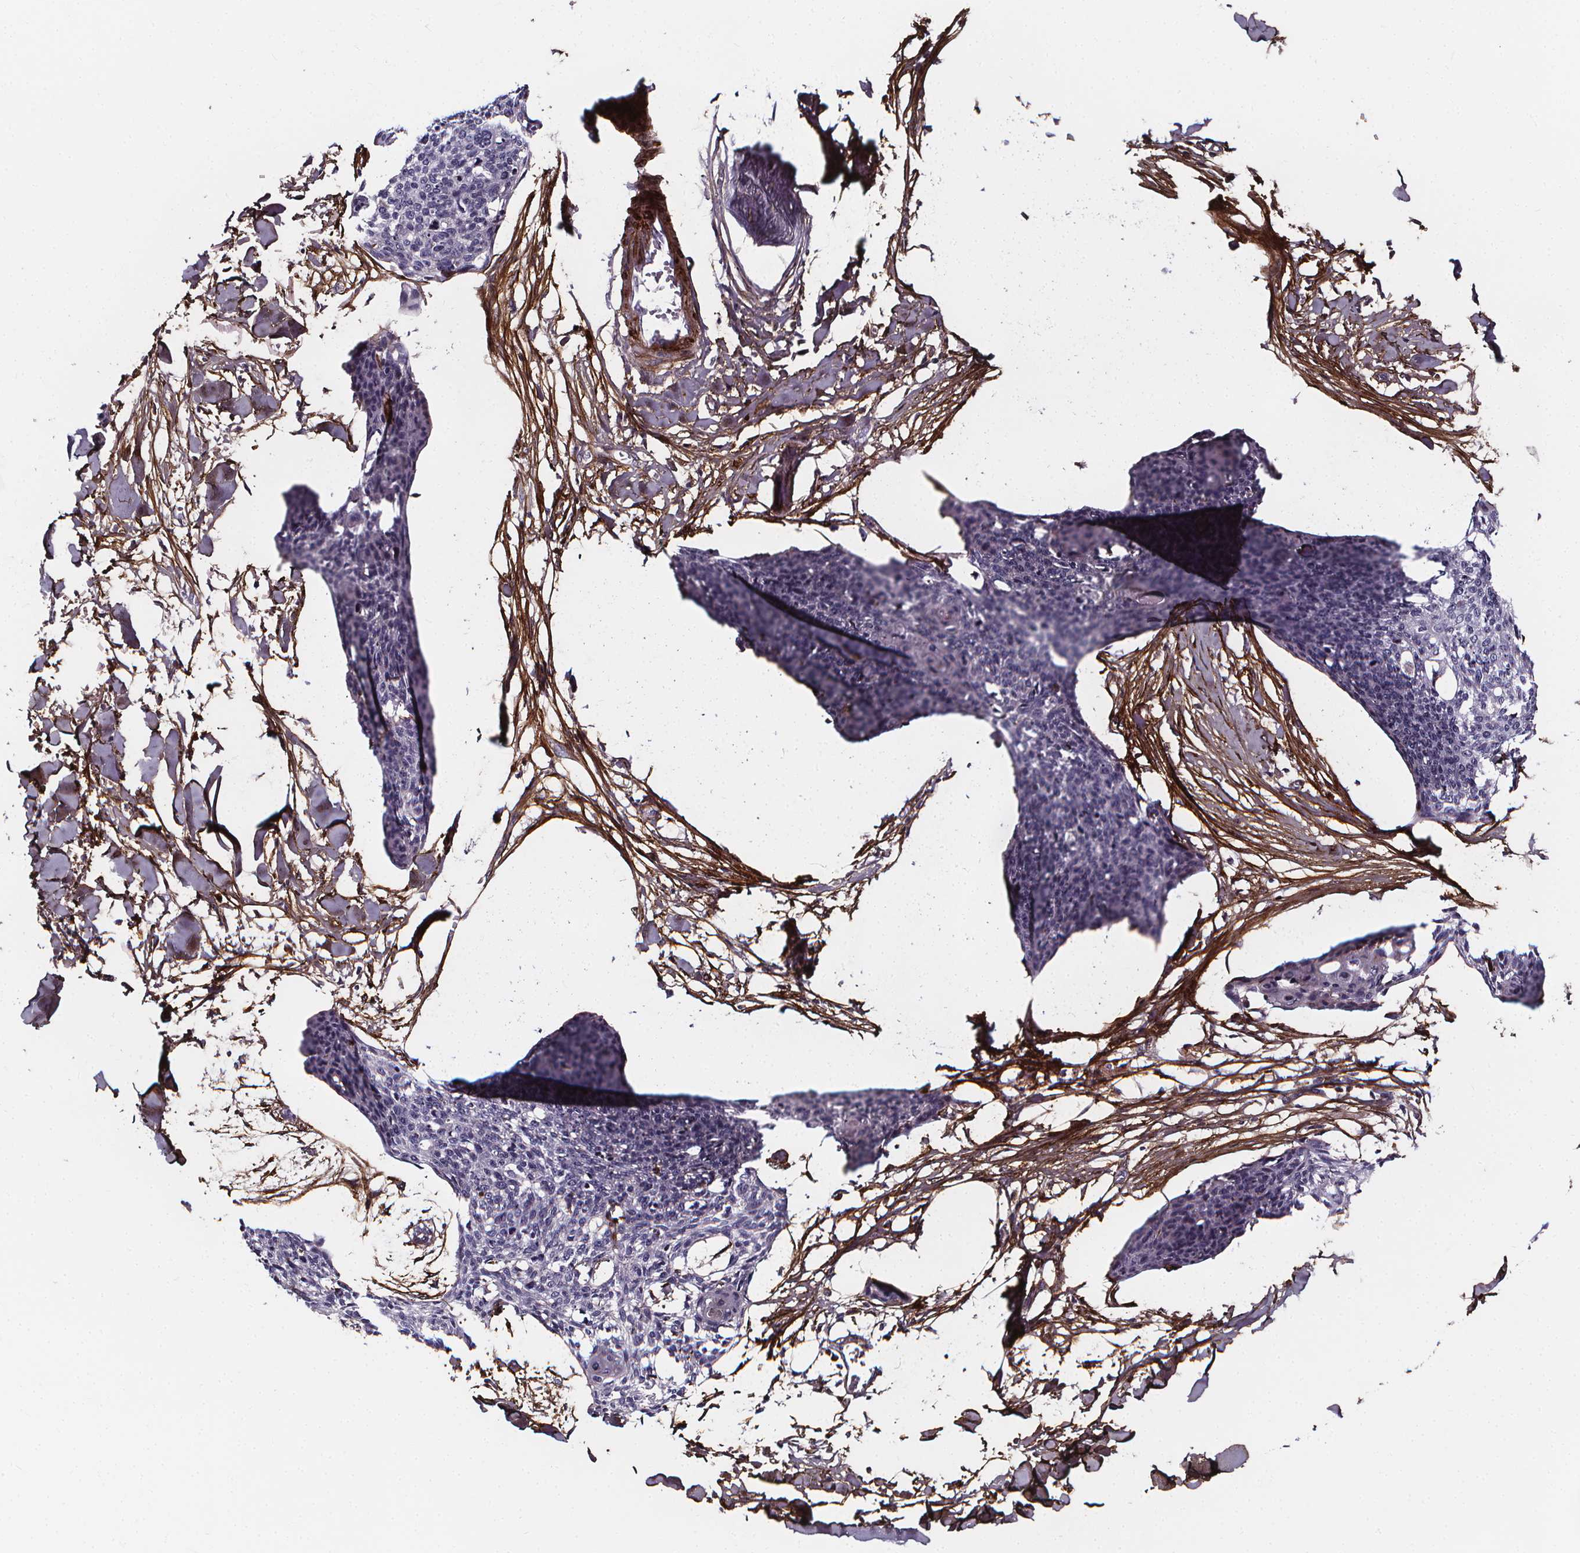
{"staining": {"intensity": "negative", "quantity": "none", "location": "none"}, "tissue": "skin cancer", "cell_type": "Tumor cells", "image_type": "cancer", "snomed": [{"axis": "morphology", "description": "Squamous cell carcinoma, NOS"}, {"axis": "topography", "description": "Skin"}, {"axis": "topography", "description": "Vulva"}], "caption": "Tumor cells are negative for protein expression in human skin squamous cell carcinoma.", "gene": "AEBP1", "patient": {"sex": "female", "age": 75}}